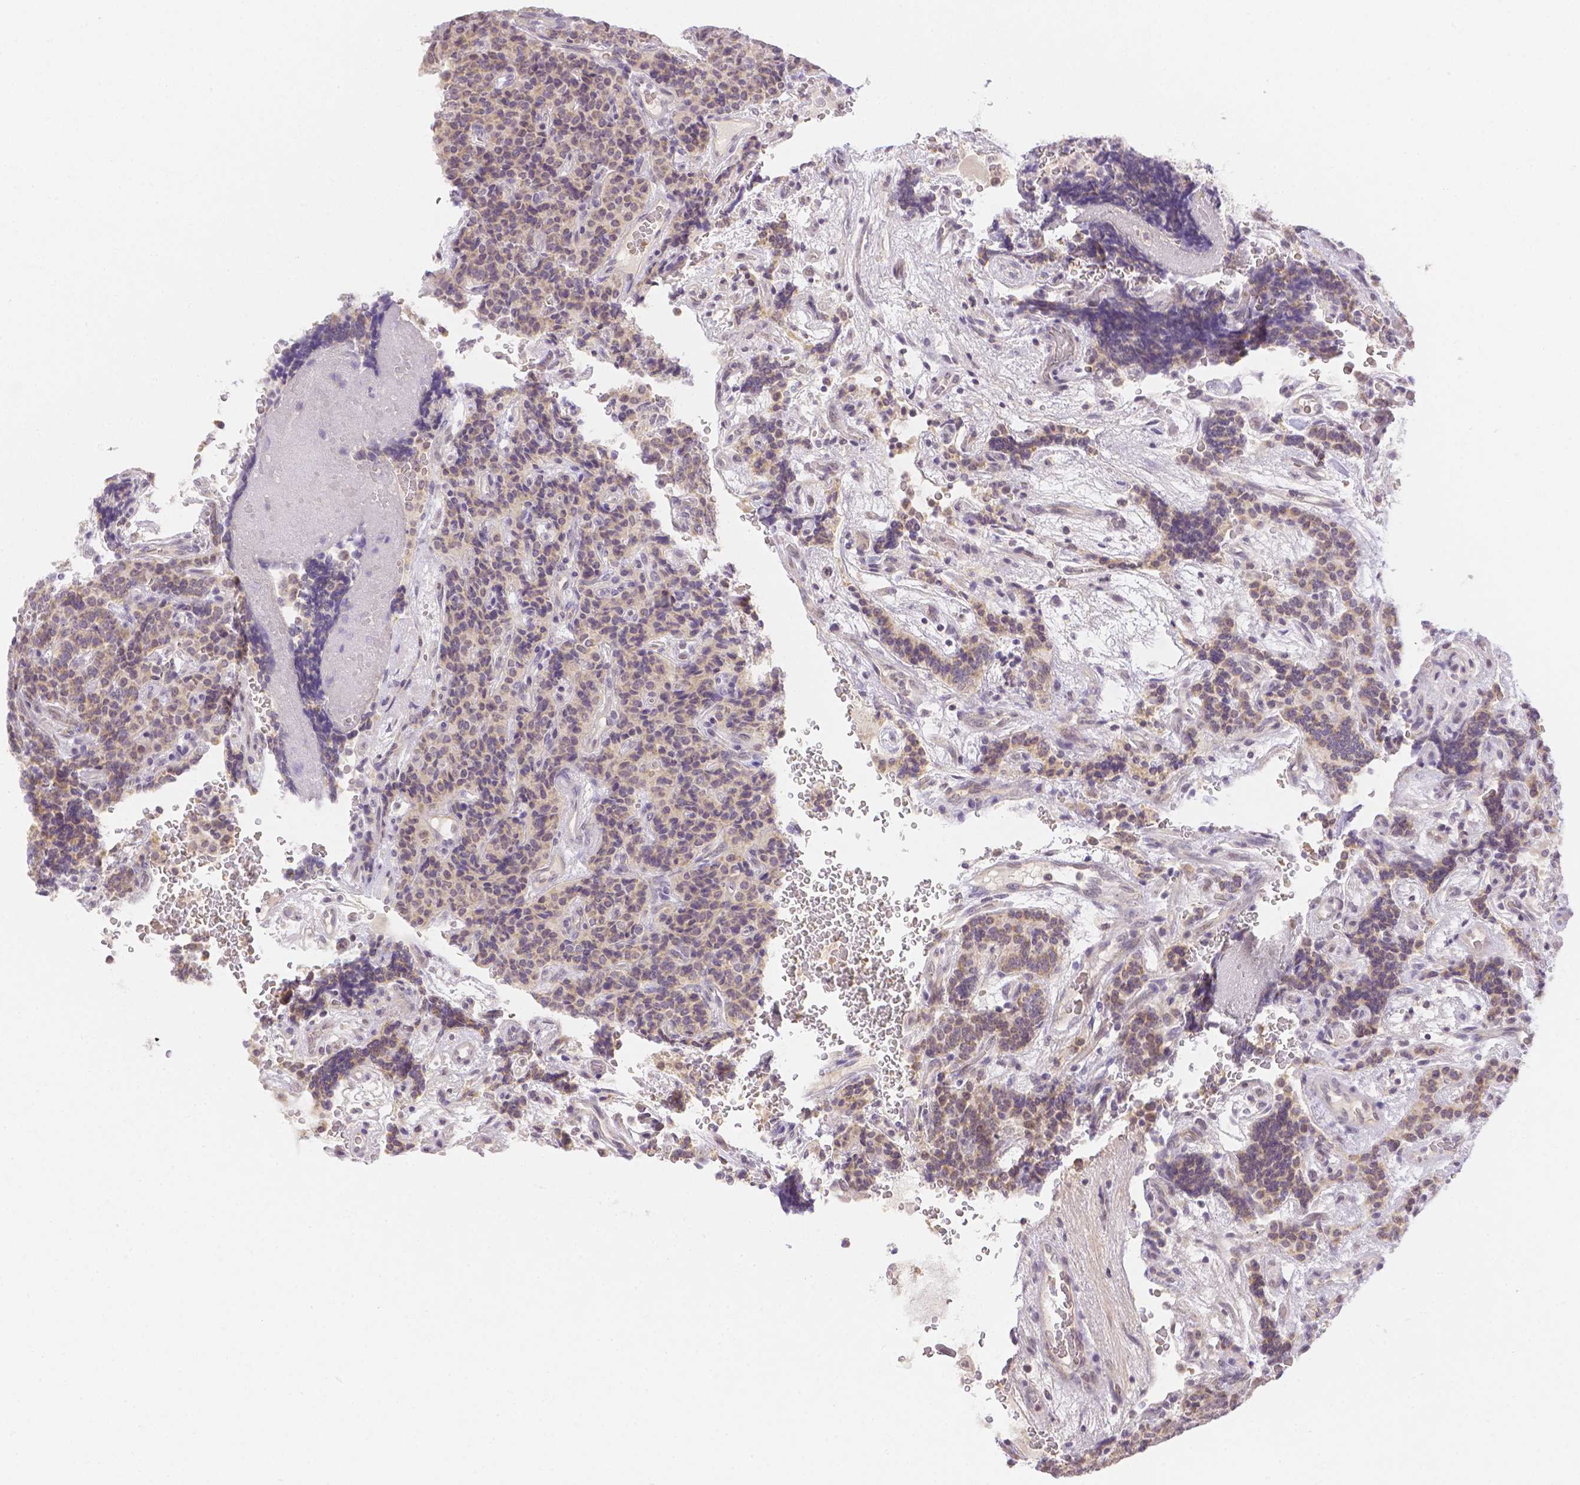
{"staining": {"intensity": "weak", "quantity": "25%-75%", "location": "cytoplasmic/membranous"}, "tissue": "carcinoid", "cell_type": "Tumor cells", "image_type": "cancer", "snomed": [{"axis": "morphology", "description": "Carcinoid, malignant, NOS"}, {"axis": "topography", "description": "Pancreas"}], "caption": "Protein positivity by IHC displays weak cytoplasmic/membranous expression in approximately 25%-75% of tumor cells in malignant carcinoid. The staining was performed using DAB to visualize the protein expression in brown, while the nuclei were stained in blue with hematoxylin (Magnification: 20x).", "gene": "ZNF280B", "patient": {"sex": "male", "age": 36}}